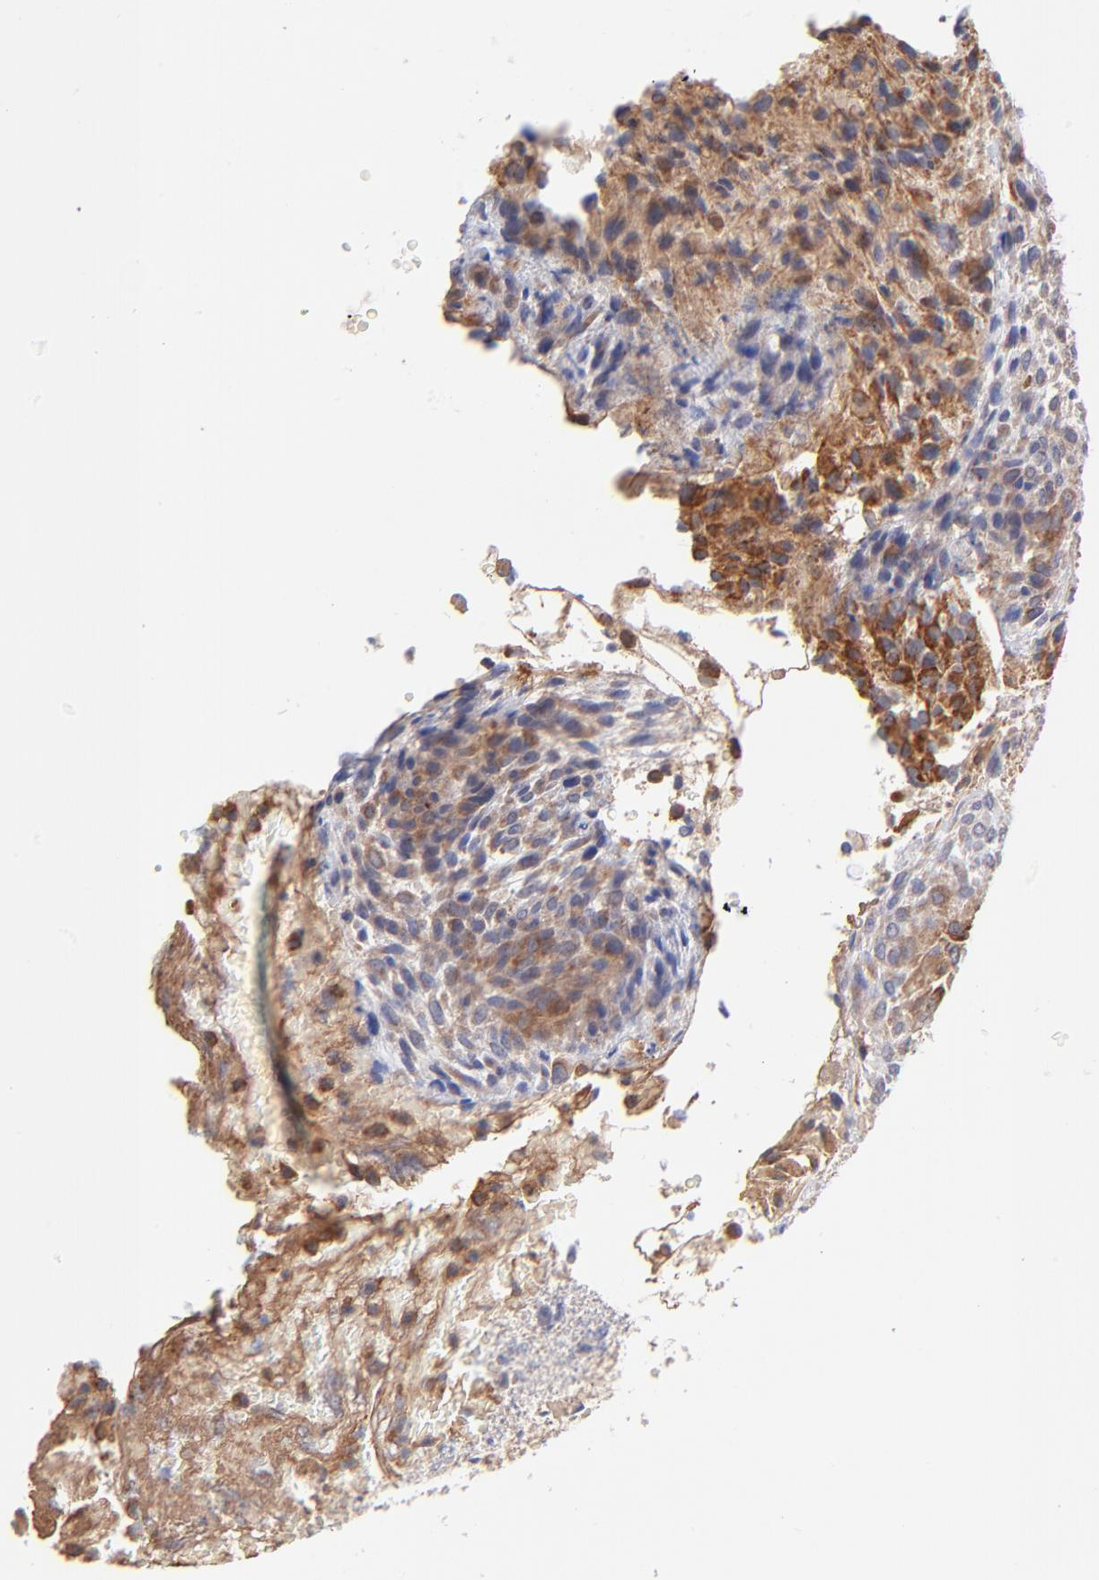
{"staining": {"intensity": "weak", "quantity": "25%-75%", "location": "cytoplasmic/membranous"}, "tissue": "glioma", "cell_type": "Tumor cells", "image_type": "cancer", "snomed": [{"axis": "morphology", "description": "Glioma, malignant, High grade"}, {"axis": "topography", "description": "Cerebral cortex"}], "caption": "Brown immunohistochemical staining in malignant glioma (high-grade) exhibits weak cytoplasmic/membranous expression in about 25%-75% of tumor cells. (DAB IHC with brightfield microscopy, high magnification).", "gene": "ASB7", "patient": {"sex": "female", "age": 55}}